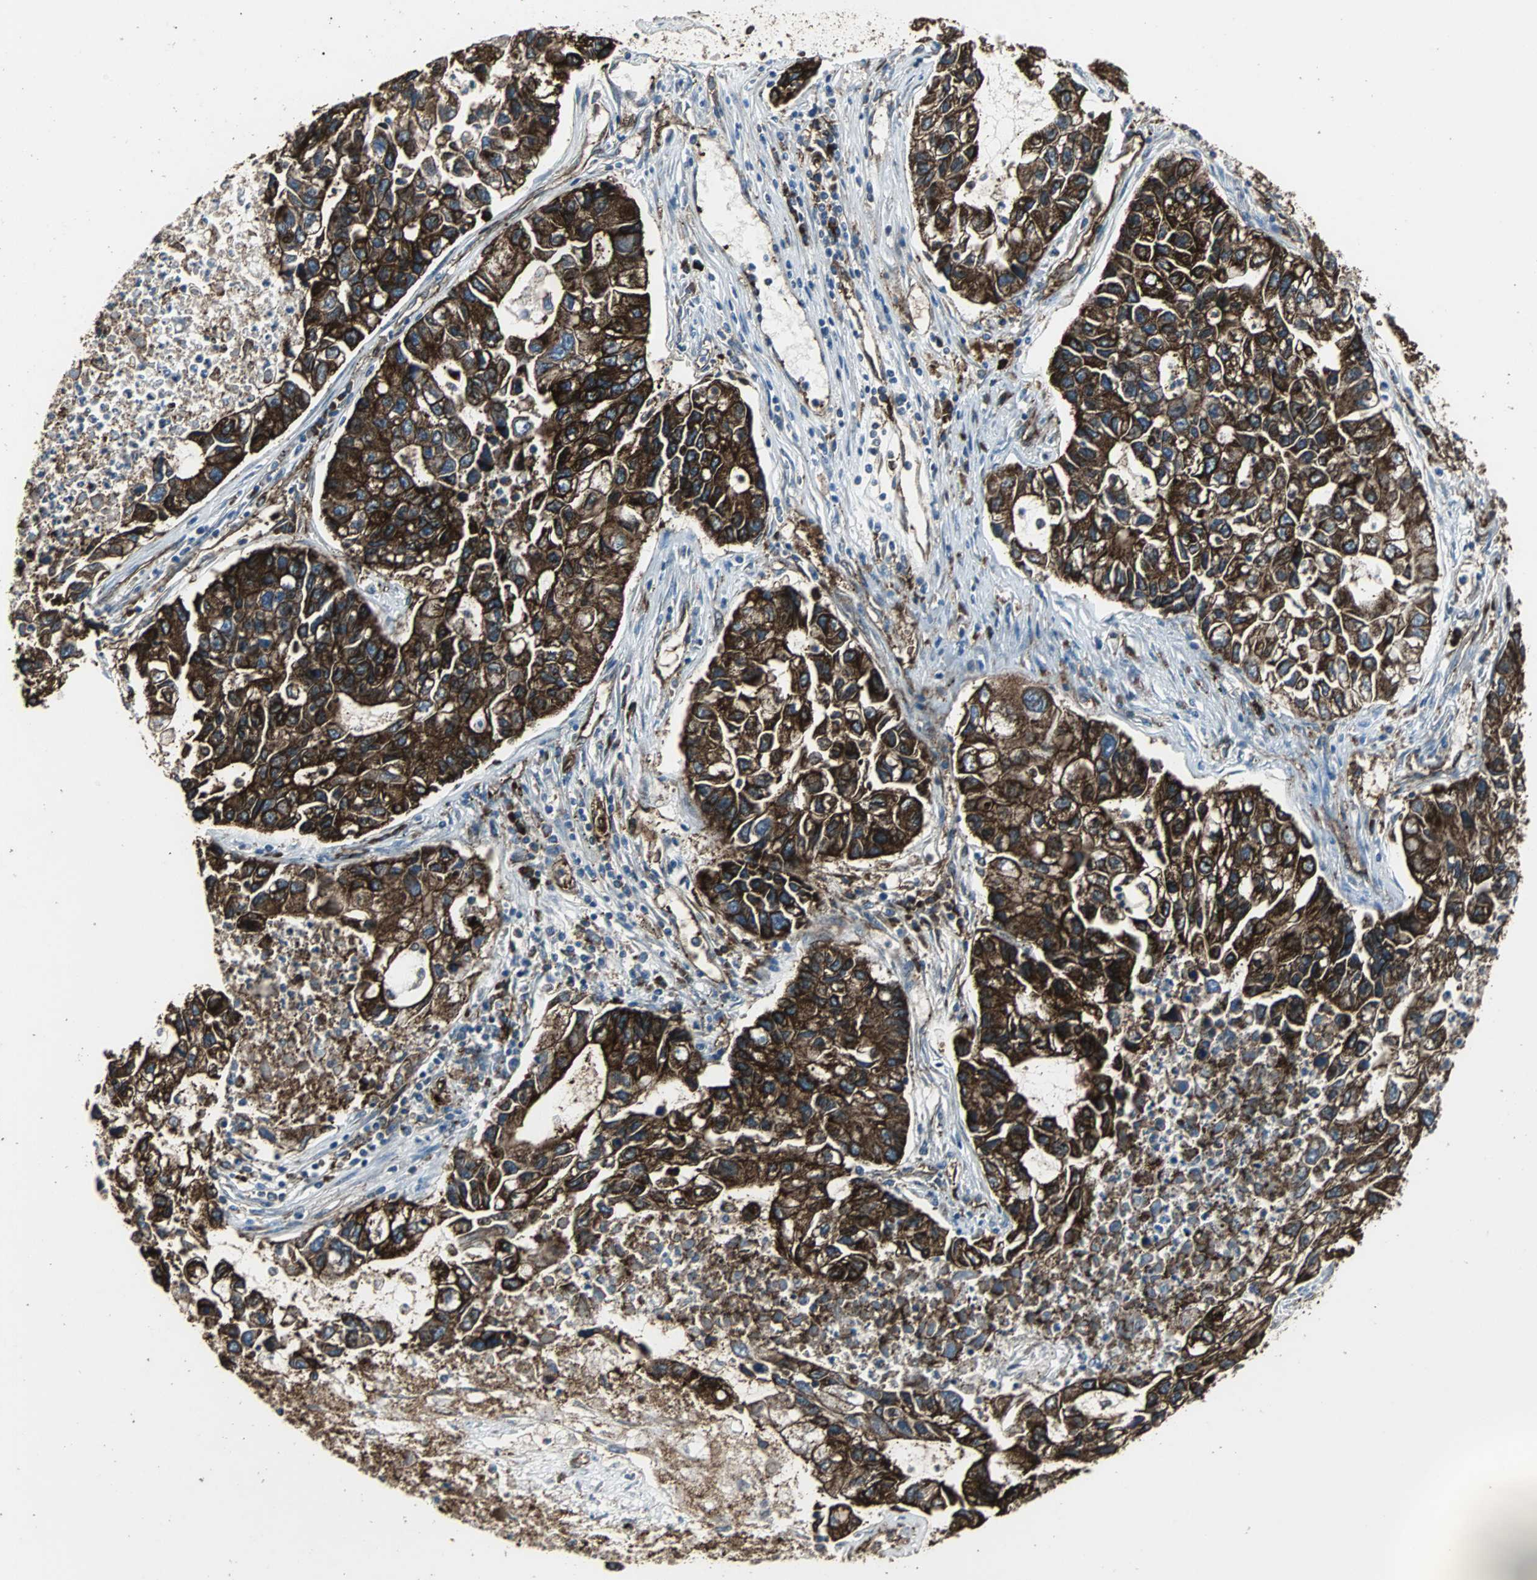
{"staining": {"intensity": "strong", "quantity": ">75%", "location": "cytoplasmic/membranous"}, "tissue": "lung cancer", "cell_type": "Tumor cells", "image_type": "cancer", "snomed": [{"axis": "morphology", "description": "Adenocarcinoma, NOS"}, {"axis": "topography", "description": "Lung"}], "caption": "A brown stain shows strong cytoplasmic/membranous staining of a protein in human lung cancer (adenocarcinoma) tumor cells.", "gene": "F11R", "patient": {"sex": "female", "age": 51}}